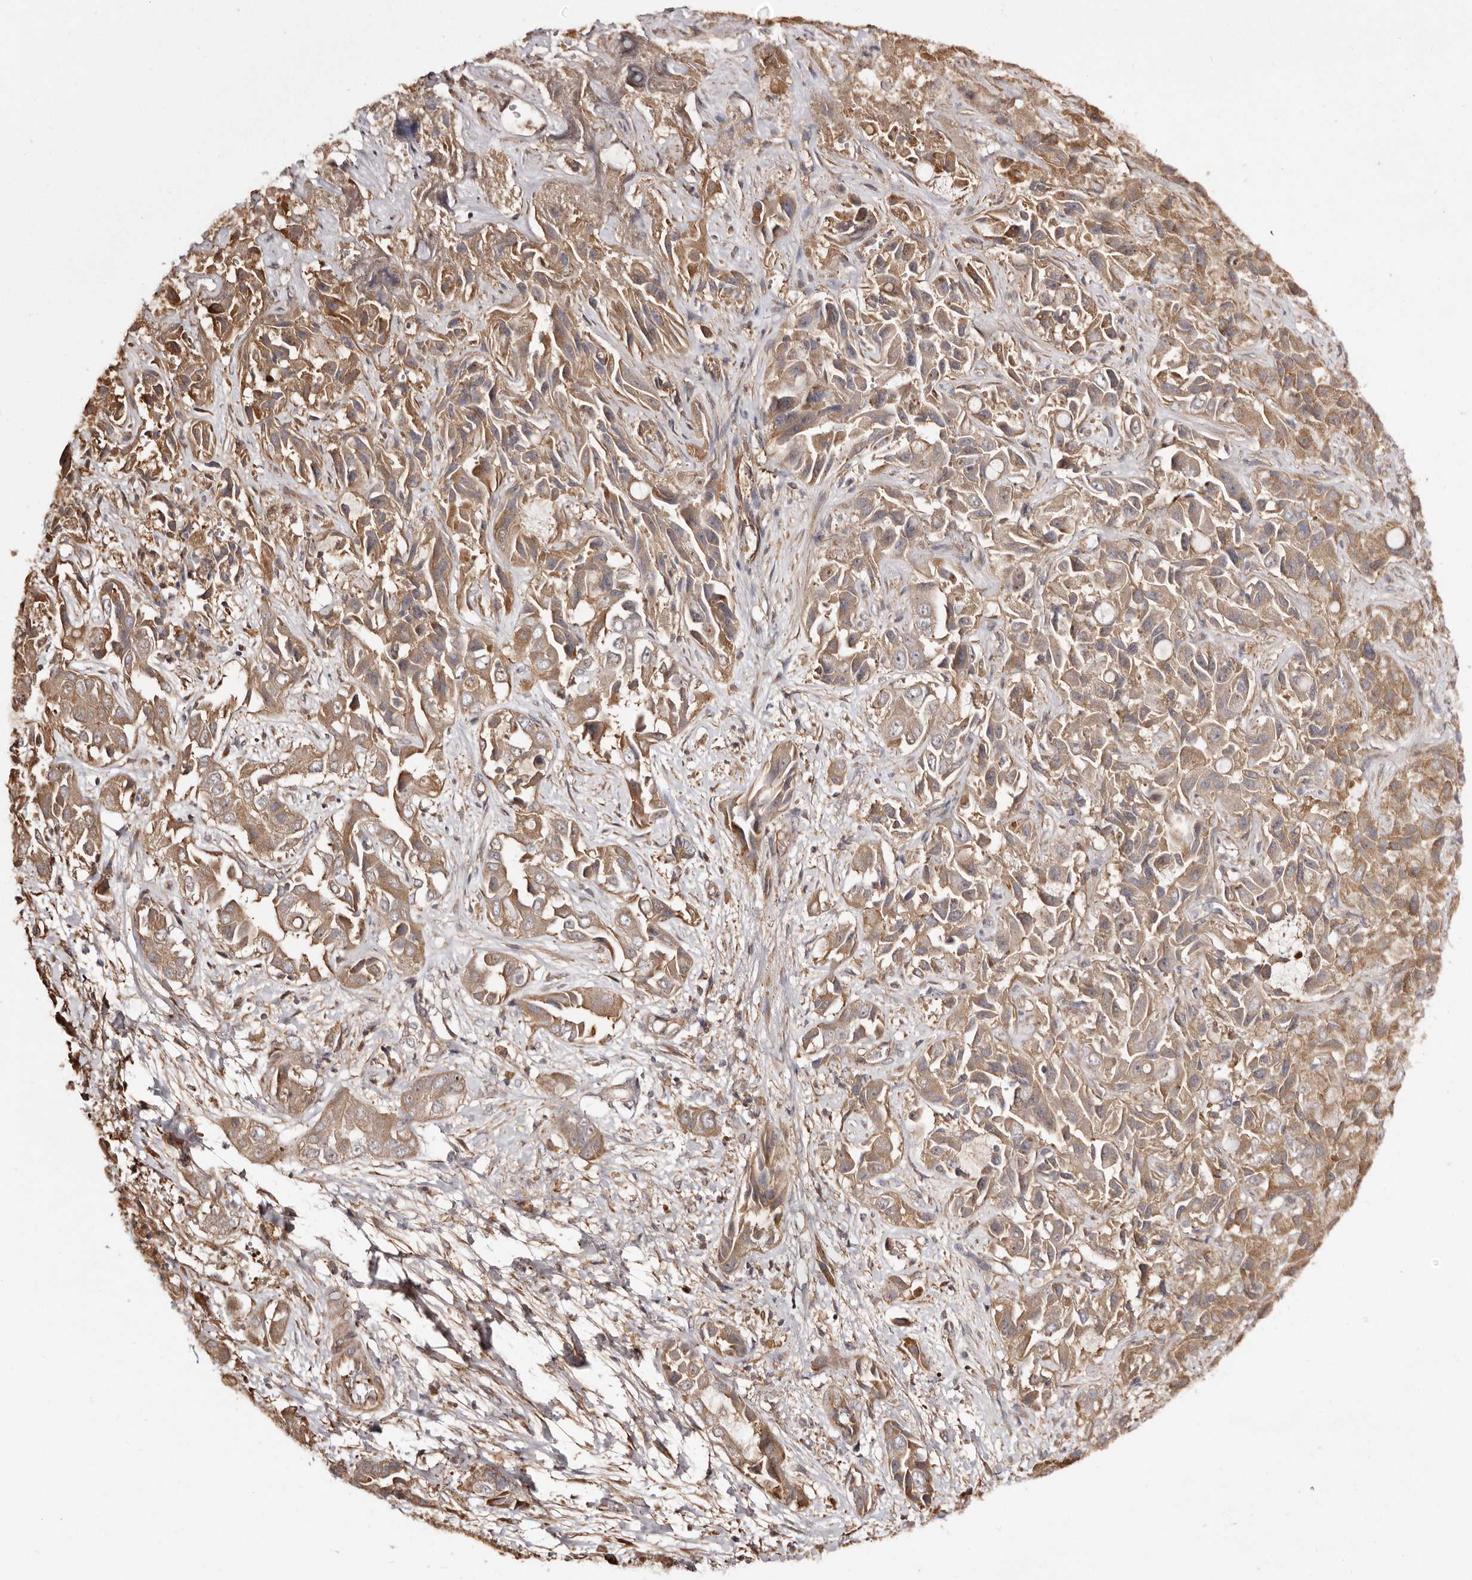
{"staining": {"intensity": "moderate", "quantity": ">75%", "location": "cytoplasmic/membranous"}, "tissue": "liver cancer", "cell_type": "Tumor cells", "image_type": "cancer", "snomed": [{"axis": "morphology", "description": "Cholangiocarcinoma"}, {"axis": "topography", "description": "Liver"}], "caption": "A brown stain highlights moderate cytoplasmic/membranous positivity of a protein in human liver cancer tumor cells. (DAB IHC with brightfield microscopy, high magnification).", "gene": "MACC1", "patient": {"sex": "female", "age": 52}}